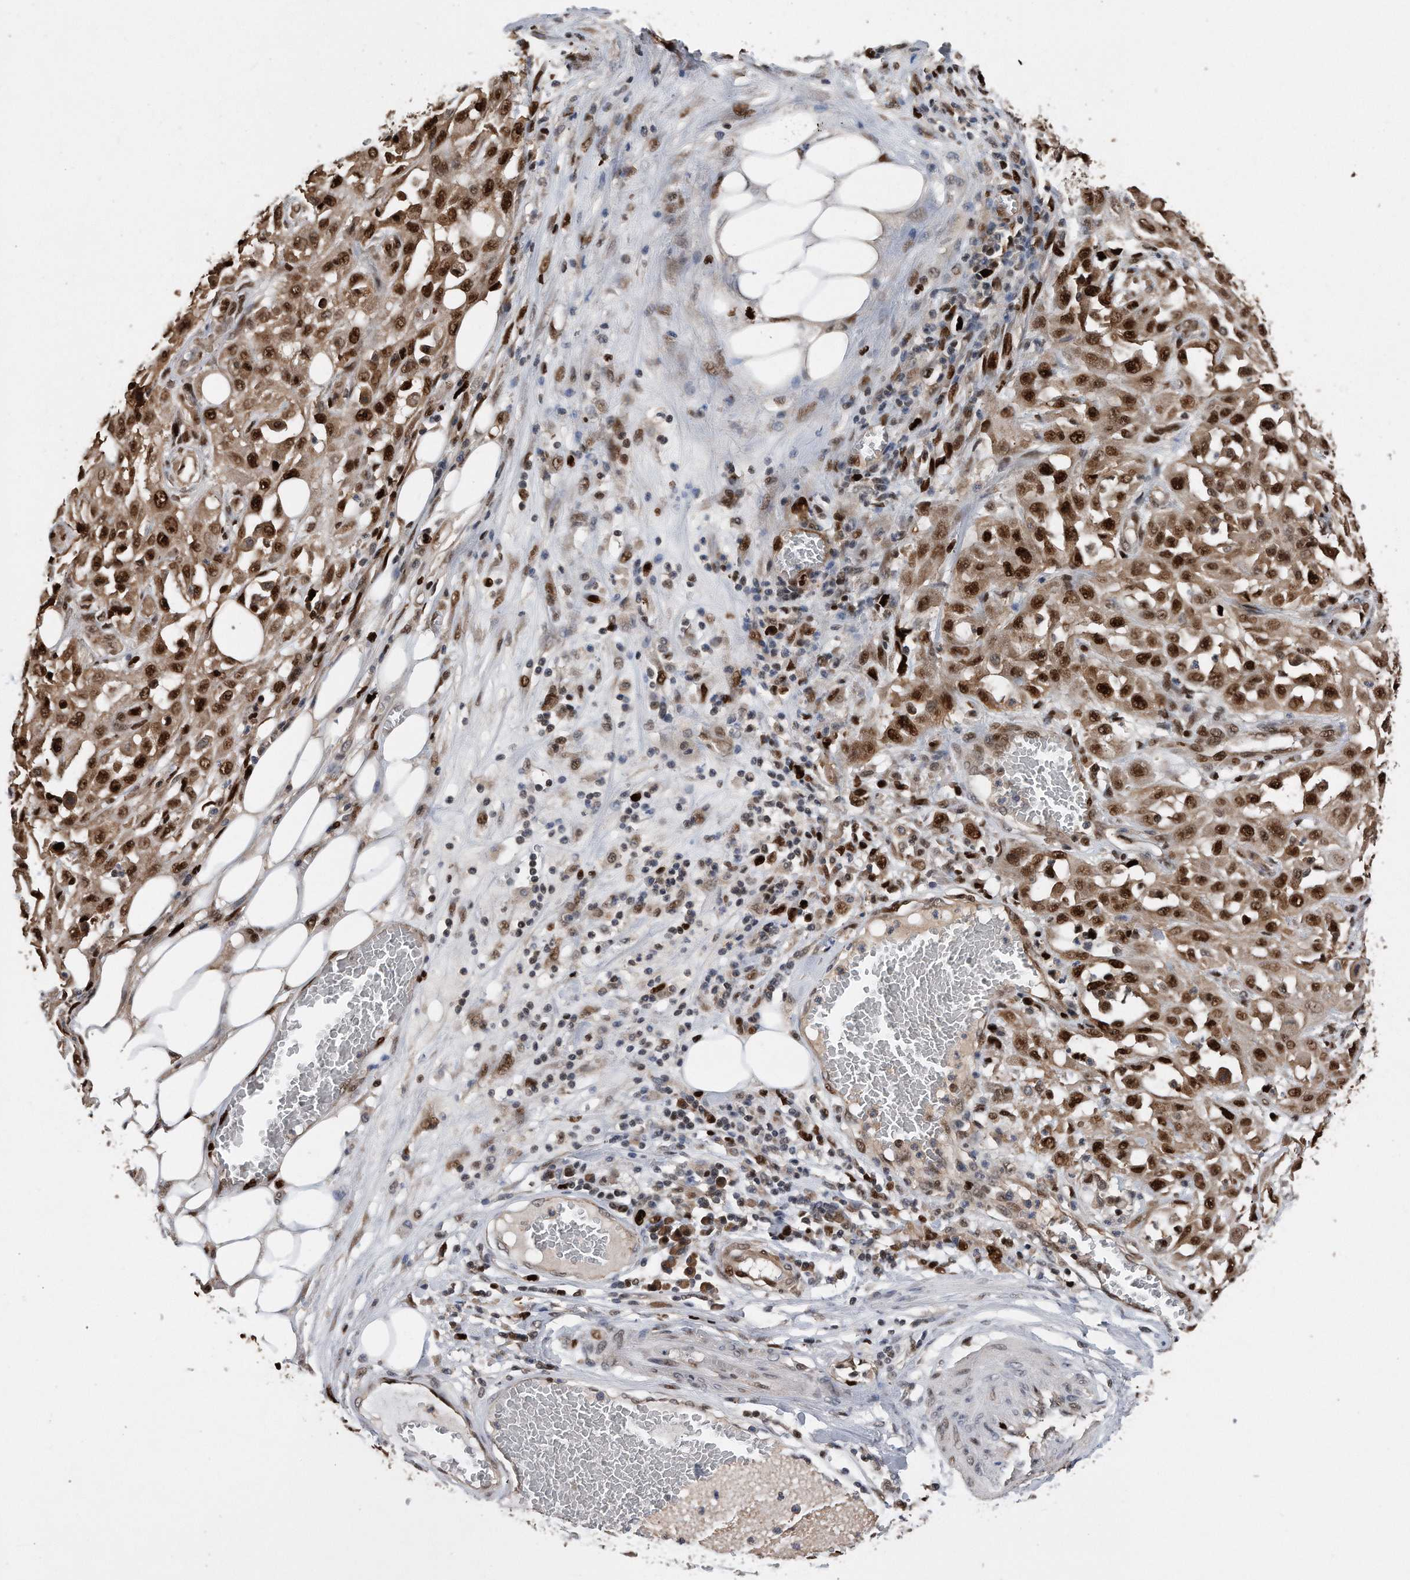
{"staining": {"intensity": "strong", "quantity": ">75%", "location": "nuclear"}, "tissue": "skin cancer", "cell_type": "Tumor cells", "image_type": "cancer", "snomed": [{"axis": "morphology", "description": "Squamous cell carcinoma, NOS"}, {"axis": "morphology", "description": "Squamous cell carcinoma, metastatic, NOS"}, {"axis": "topography", "description": "Skin"}, {"axis": "topography", "description": "Lymph node"}], "caption": "A brown stain labels strong nuclear positivity of a protein in skin cancer (metastatic squamous cell carcinoma) tumor cells.", "gene": "PCNA", "patient": {"sex": "male", "age": 75}}